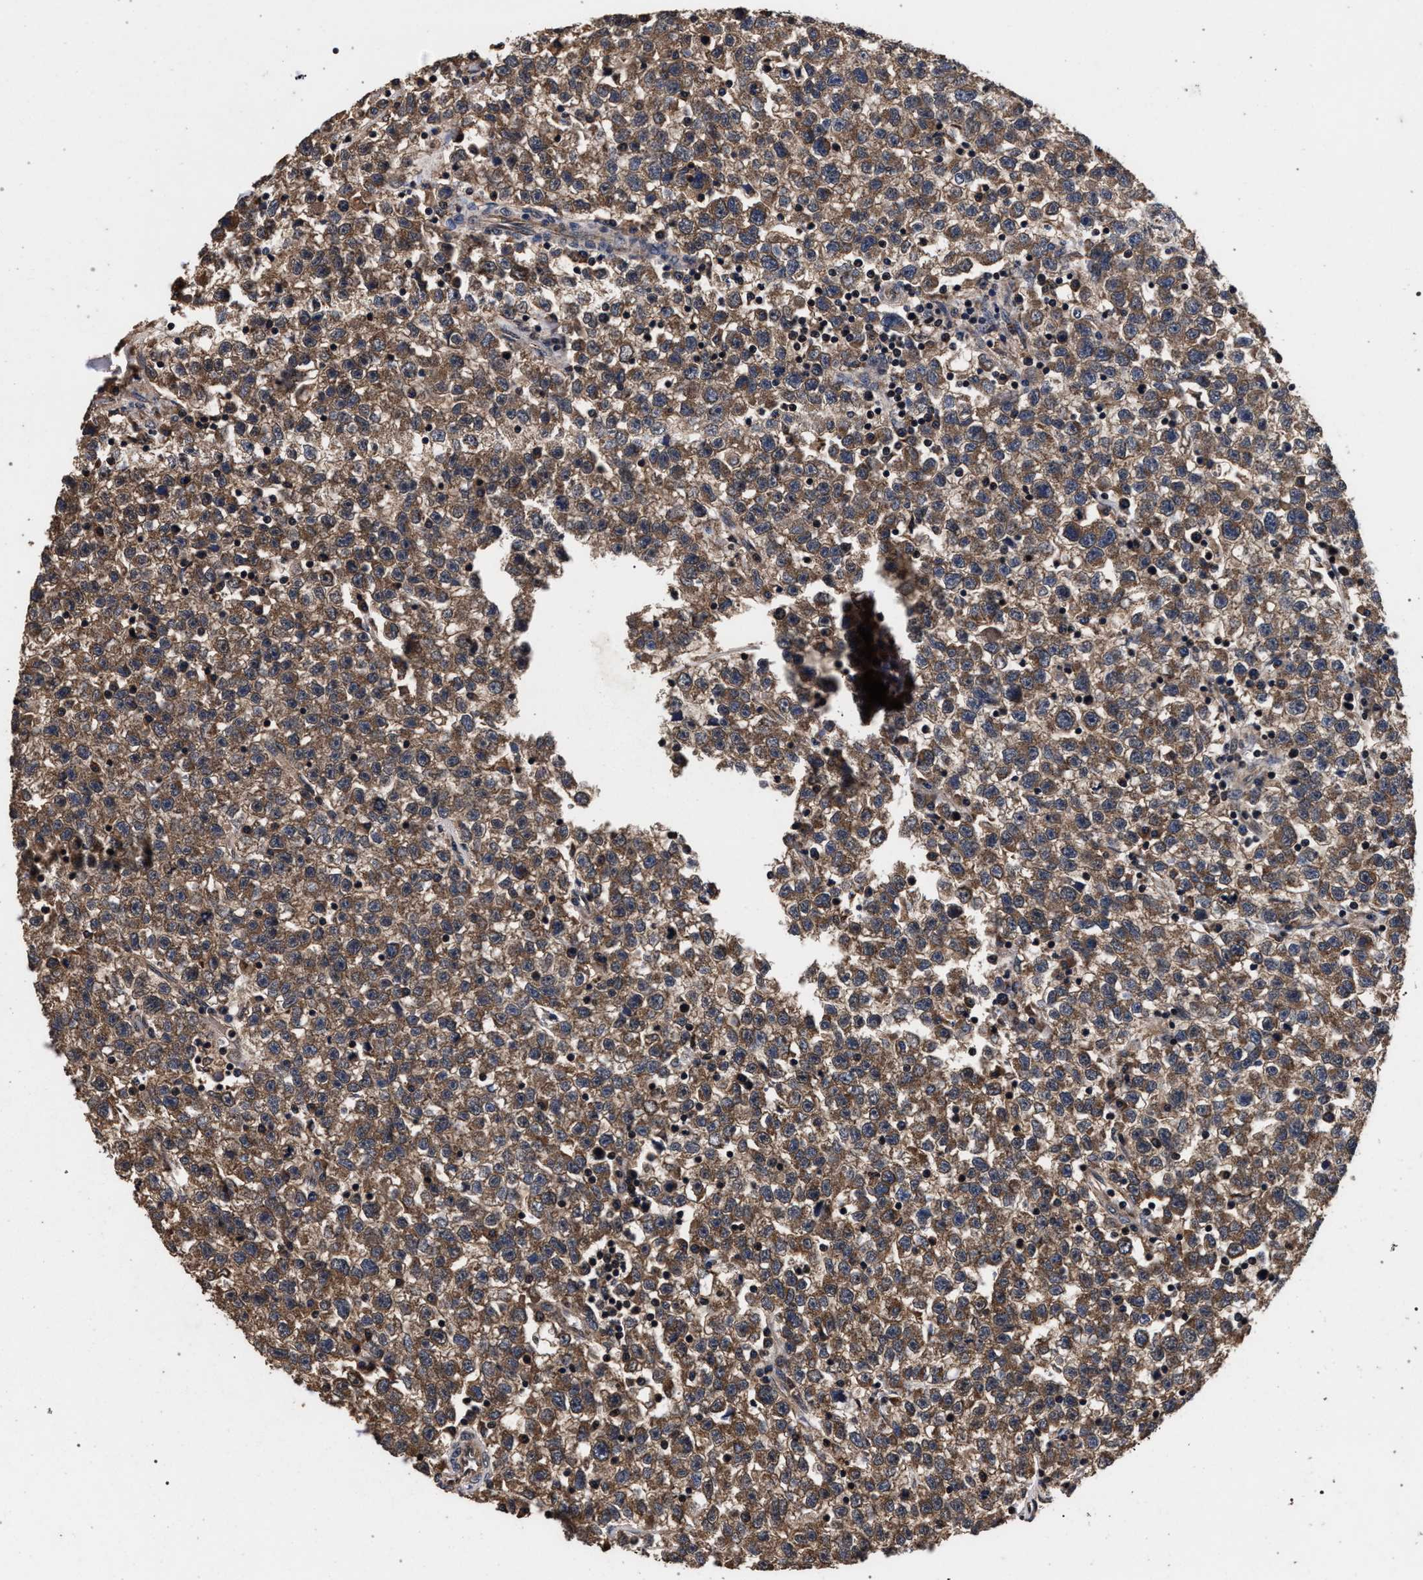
{"staining": {"intensity": "moderate", "quantity": ">75%", "location": "cytoplasmic/membranous"}, "tissue": "testis cancer", "cell_type": "Tumor cells", "image_type": "cancer", "snomed": [{"axis": "morphology", "description": "Seminoma, NOS"}, {"axis": "topography", "description": "Testis"}], "caption": "Immunohistochemistry (IHC) of human testis cancer displays medium levels of moderate cytoplasmic/membranous staining in about >75% of tumor cells.", "gene": "ACOX1", "patient": {"sex": "male", "age": 22}}